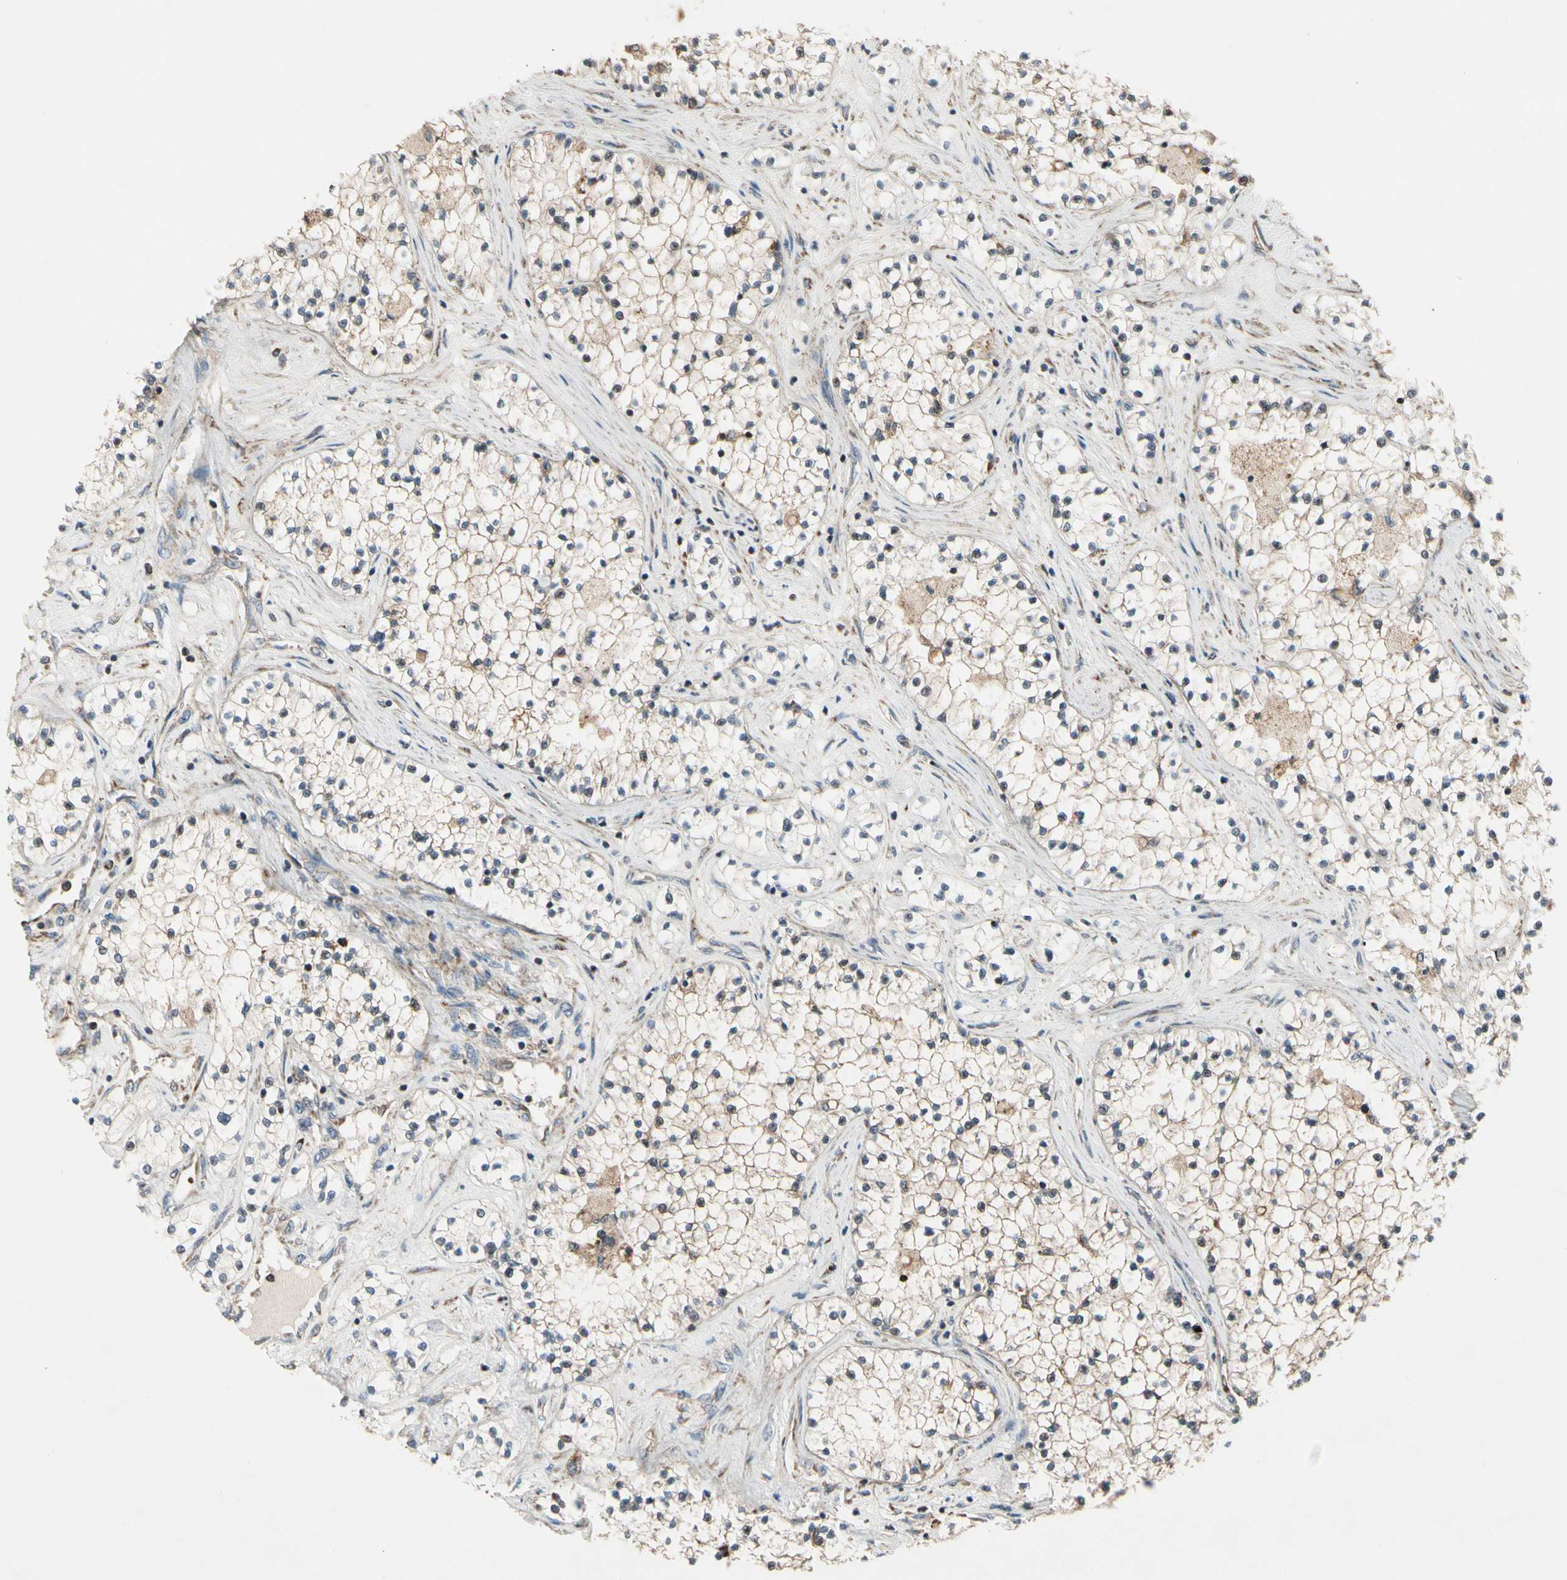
{"staining": {"intensity": "weak", "quantity": ">75%", "location": "cytoplasmic/membranous"}, "tissue": "renal cancer", "cell_type": "Tumor cells", "image_type": "cancer", "snomed": [{"axis": "morphology", "description": "Adenocarcinoma, NOS"}, {"axis": "topography", "description": "Kidney"}], "caption": "Immunohistochemistry (IHC) staining of renal cancer (adenocarcinoma), which reveals low levels of weak cytoplasmic/membranous positivity in approximately >75% of tumor cells indicating weak cytoplasmic/membranous protein expression. The staining was performed using DAB (3,3'-diaminobenzidine) (brown) for protein detection and nuclei were counterstained in hematoxylin (blue).", "gene": "CPT1A", "patient": {"sex": "male", "age": 68}}